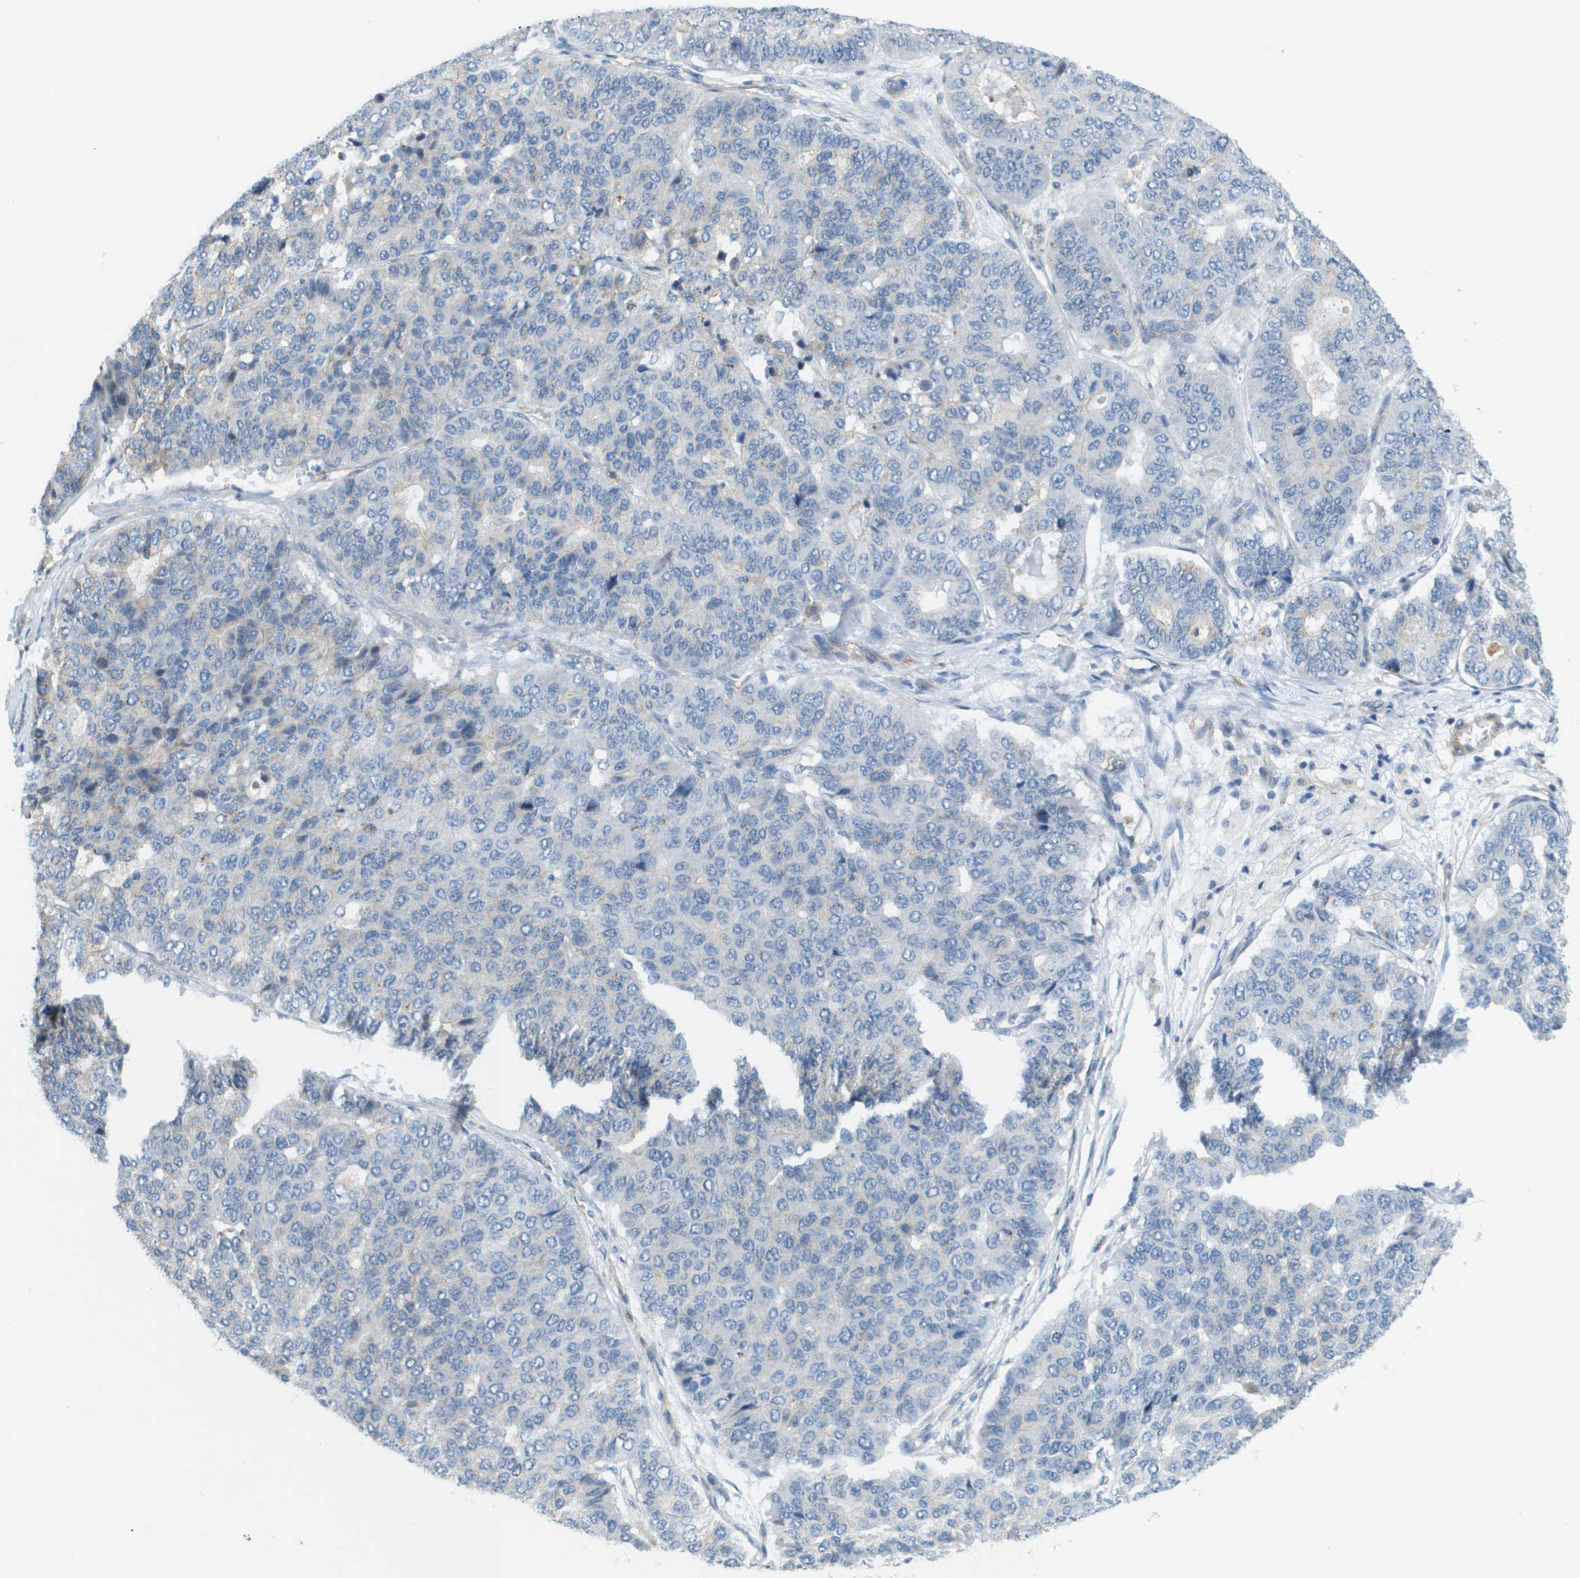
{"staining": {"intensity": "negative", "quantity": "none", "location": "none"}, "tissue": "pancreatic cancer", "cell_type": "Tumor cells", "image_type": "cancer", "snomed": [{"axis": "morphology", "description": "Adenocarcinoma, NOS"}, {"axis": "topography", "description": "Pancreas"}], "caption": "High magnification brightfield microscopy of adenocarcinoma (pancreatic) stained with DAB (3,3'-diaminobenzidine) (brown) and counterstained with hematoxylin (blue): tumor cells show no significant expression.", "gene": "MYH11", "patient": {"sex": "male", "age": 50}}